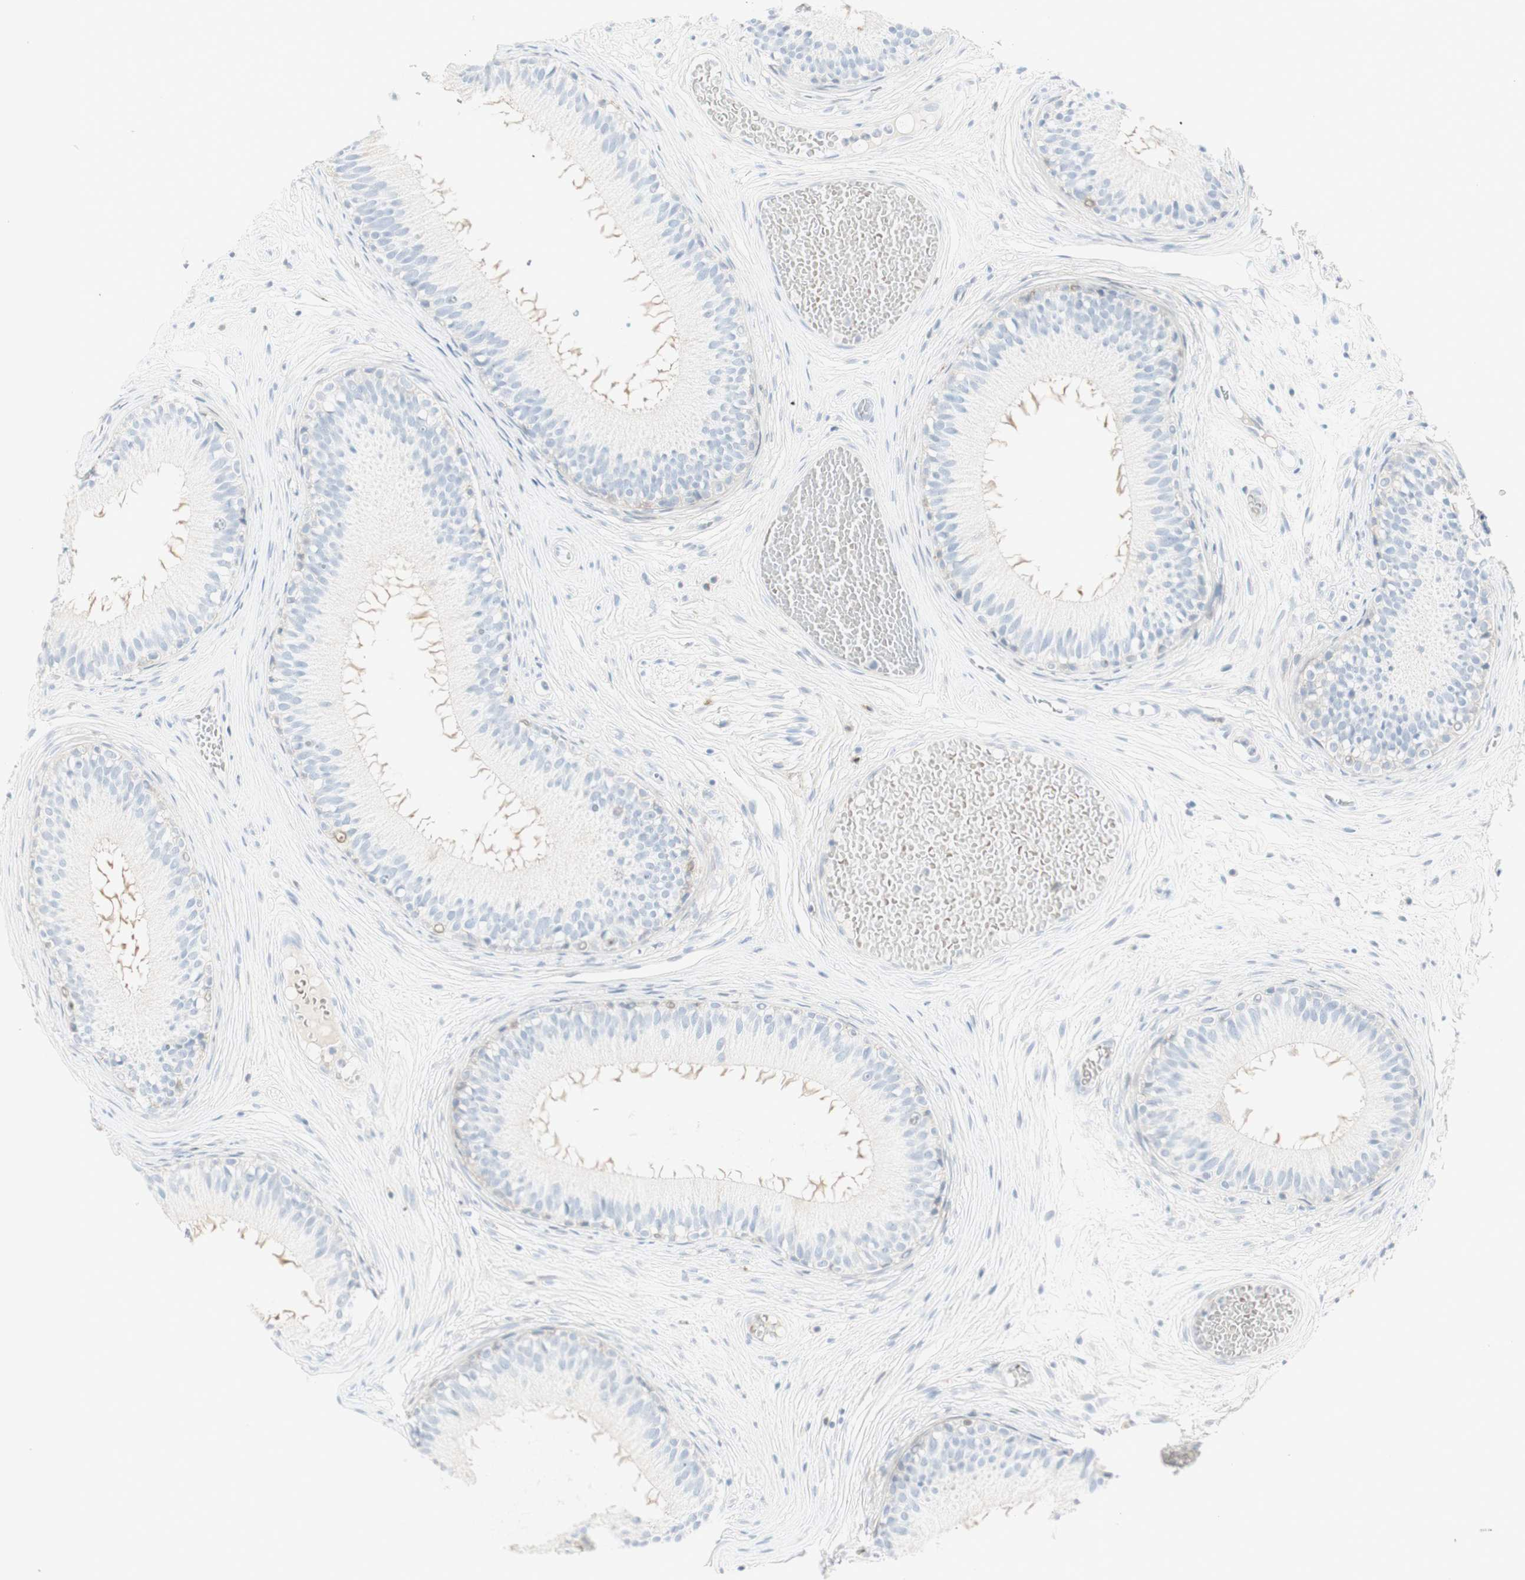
{"staining": {"intensity": "negative", "quantity": "none", "location": "none"}, "tissue": "epididymis", "cell_type": "Glandular cells", "image_type": "normal", "snomed": [{"axis": "morphology", "description": "Normal tissue, NOS"}, {"axis": "morphology", "description": "Atrophy, NOS"}, {"axis": "topography", "description": "Testis"}, {"axis": "topography", "description": "Epididymis"}], "caption": "Glandular cells are negative for brown protein staining in unremarkable epididymis. (DAB IHC with hematoxylin counter stain).", "gene": "MDK", "patient": {"sex": "male", "age": 18}}